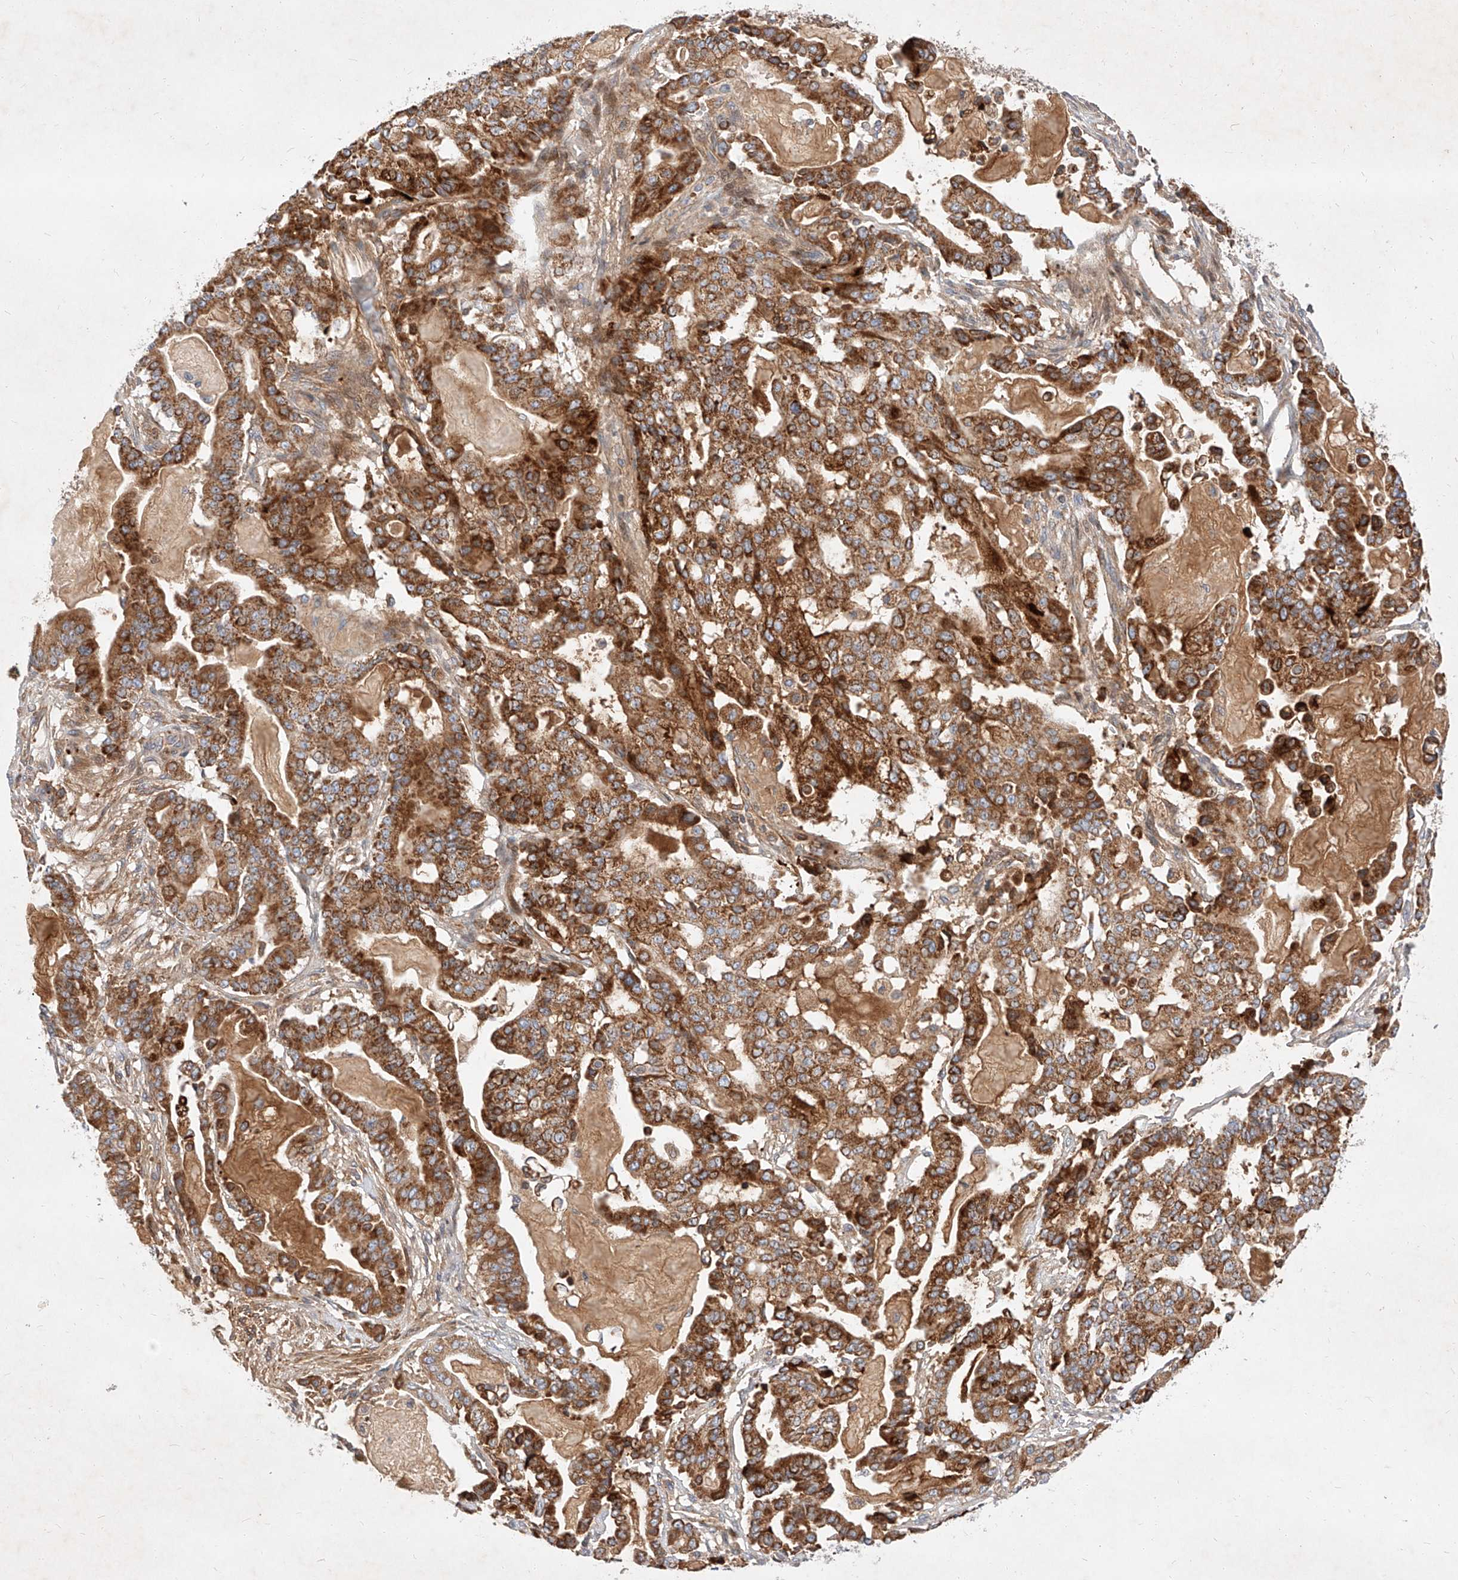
{"staining": {"intensity": "strong", "quantity": ">75%", "location": "cytoplasmic/membranous"}, "tissue": "pancreatic cancer", "cell_type": "Tumor cells", "image_type": "cancer", "snomed": [{"axis": "morphology", "description": "Adenocarcinoma, NOS"}, {"axis": "topography", "description": "Pancreas"}], "caption": "Brown immunohistochemical staining in pancreatic adenocarcinoma demonstrates strong cytoplasmic/membranous positivity in about >75% of tumor cells. (DAB (3,3'-diaminobenzidine) IHC with brightfield microscopy, high magnification).", "gene": "OSGEPL1", "patient": {"sex": "male", "age": 63}}